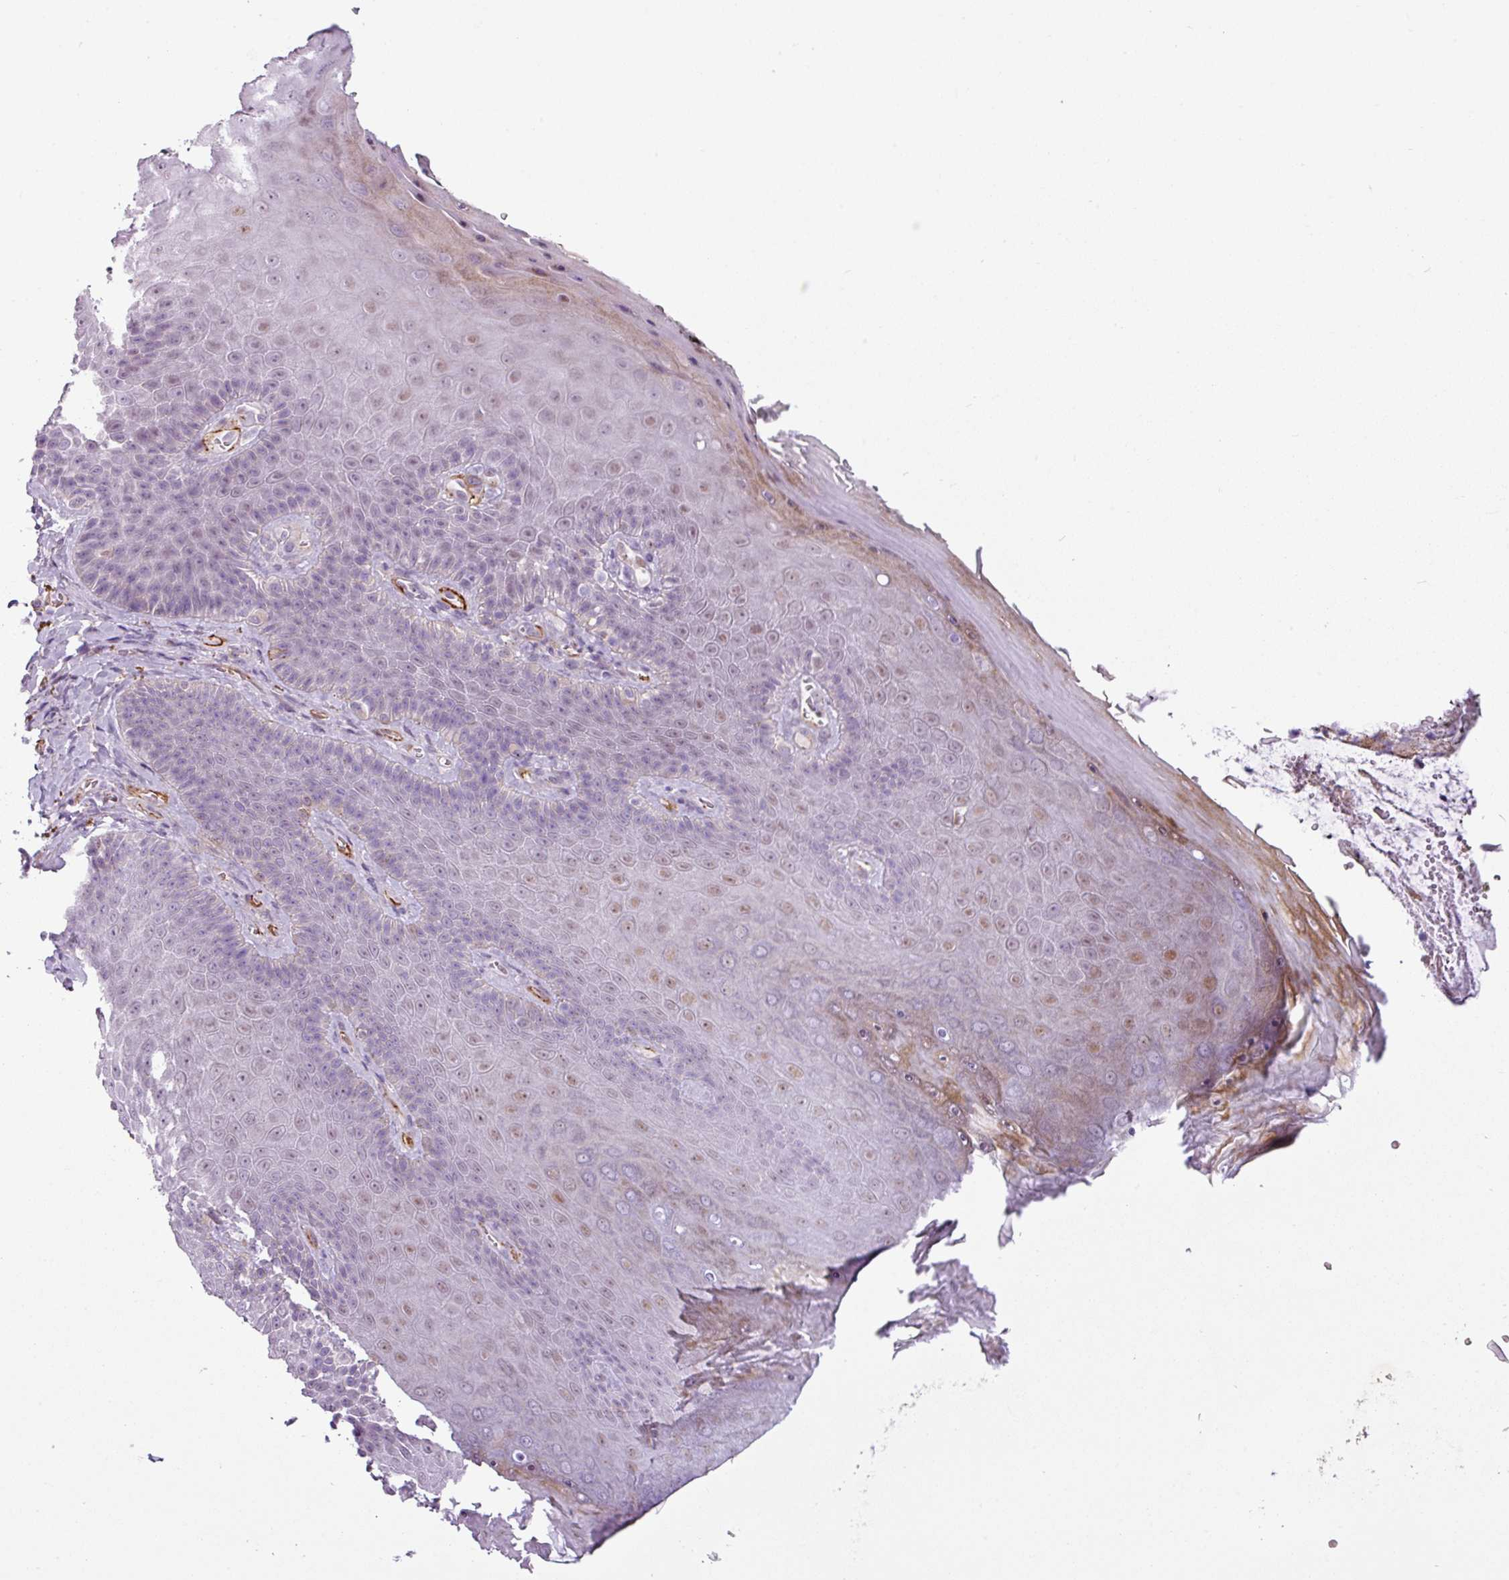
{"staining": {"intensity": "moderate", "quantity": "<25%", "location": "nuclear"}, "tissue": "skin", "cell_type": "Epidermal cells", "image_type": "normal", "snomed": [{"axis": "morphology", "description": "Normal tissue, NOS"}, {"axis": "topography", "description": "Anal"}, {"axis": "topography", "description": "Peripheral nerve tissue"}], "caption": "This photomicrograph shows immunohistochemistry (IHC) staining of normal skin, with low moderate nuclear expression in about <25% of epidermal cells.", "gene": "ATP10A", "patient": {"sex": "male", "age": 53}}